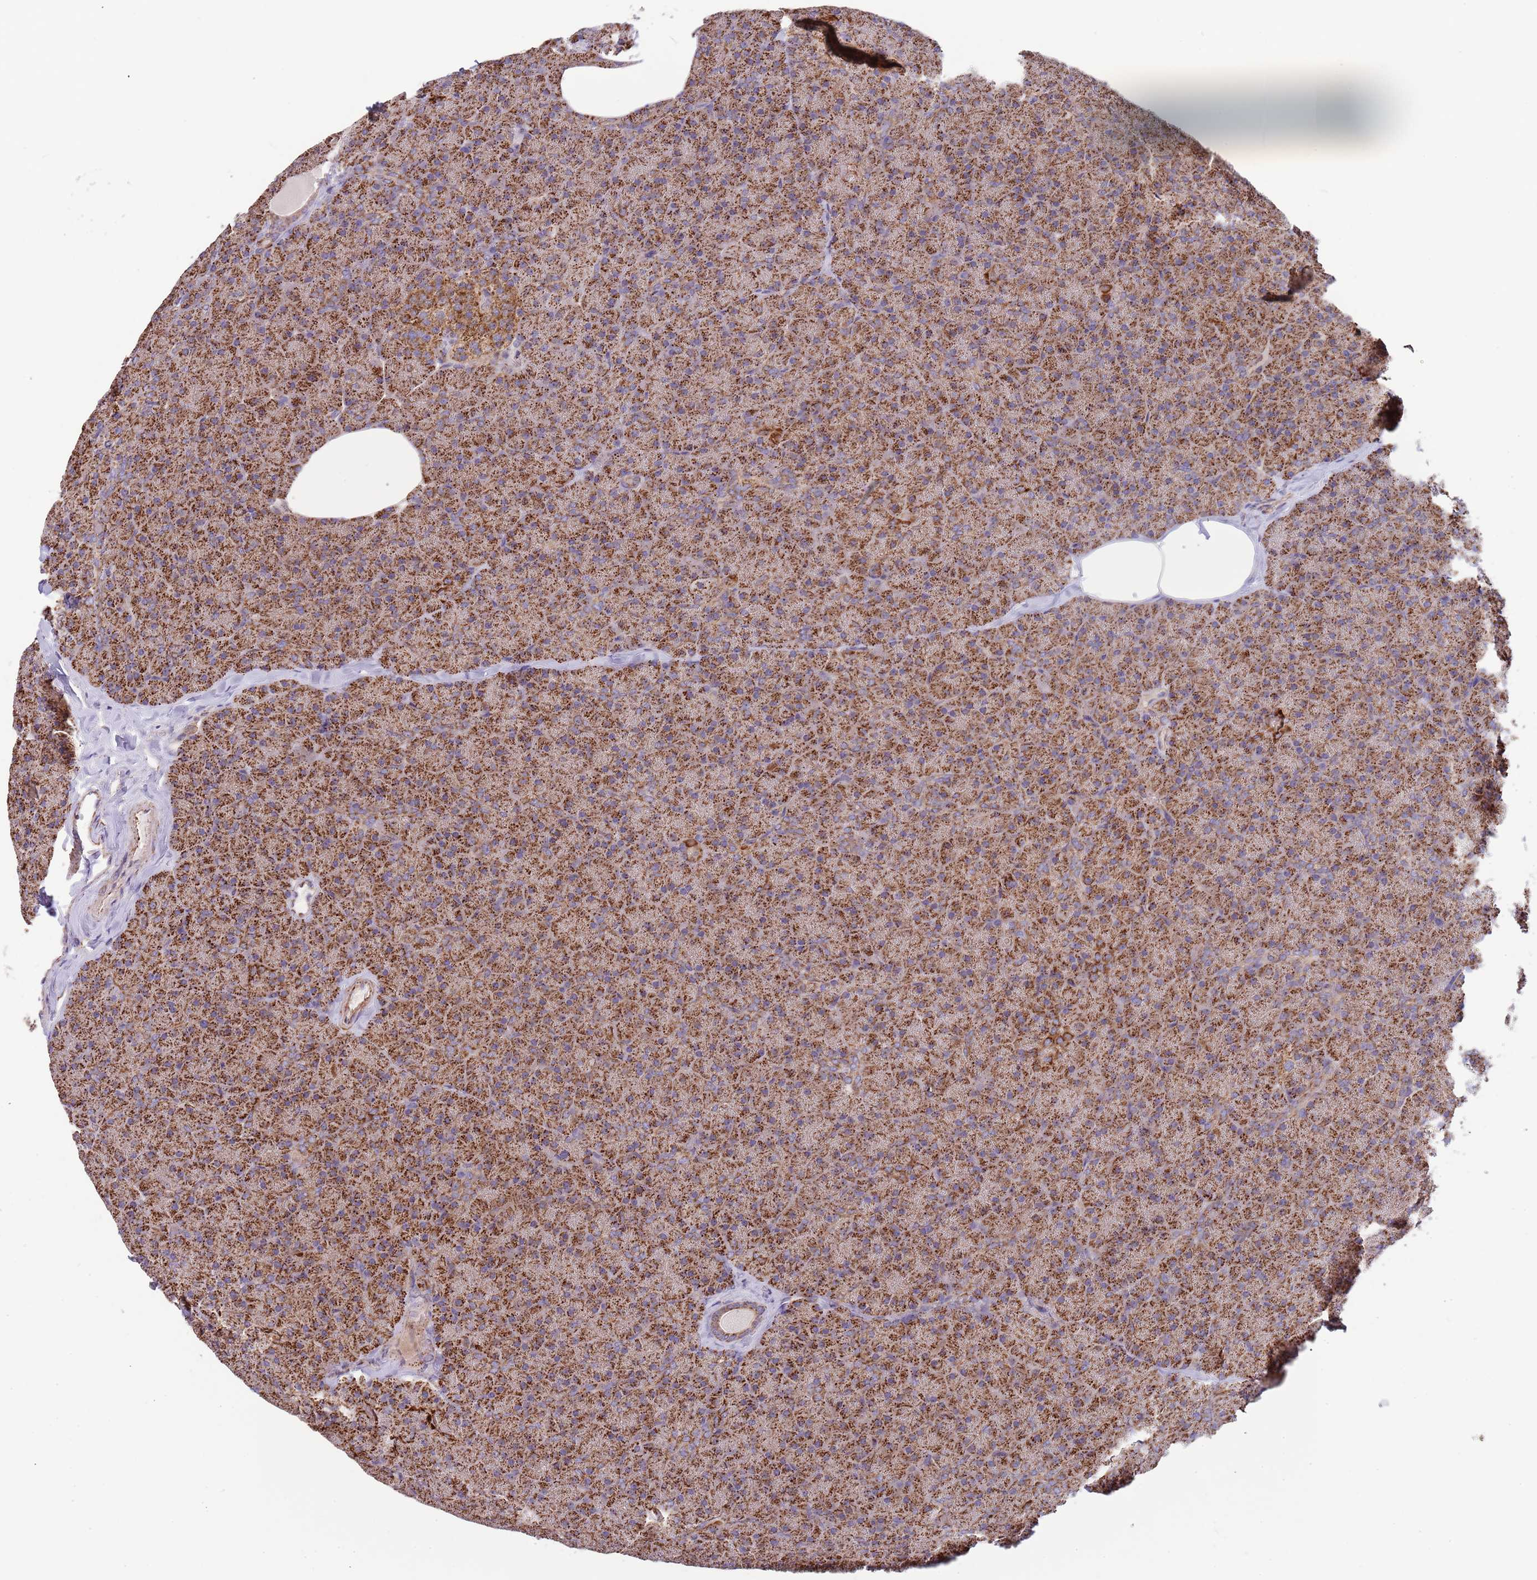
{"staining": {"intensity": "strong", "quantity": ">75%", "location": "cytoplasmic/membranous"}, "tissue": "pancreas", "cell_type": "Exocrine glandular cells", "image_type": "normal", "snomed": [{"axis": "morphology", "description": "Normal tissue, NOS"}, {"axis": "topography", "description": "Pancreas"}], "caption": "Immunohistochemistry (DAB) staining of normal pancreas displays strong cytoplasmic/membranous protein positivity in approximately >75% of exocrine glandular cells.", "gene": "VPS16", "patient": {"sex": "male", "age": 36}}